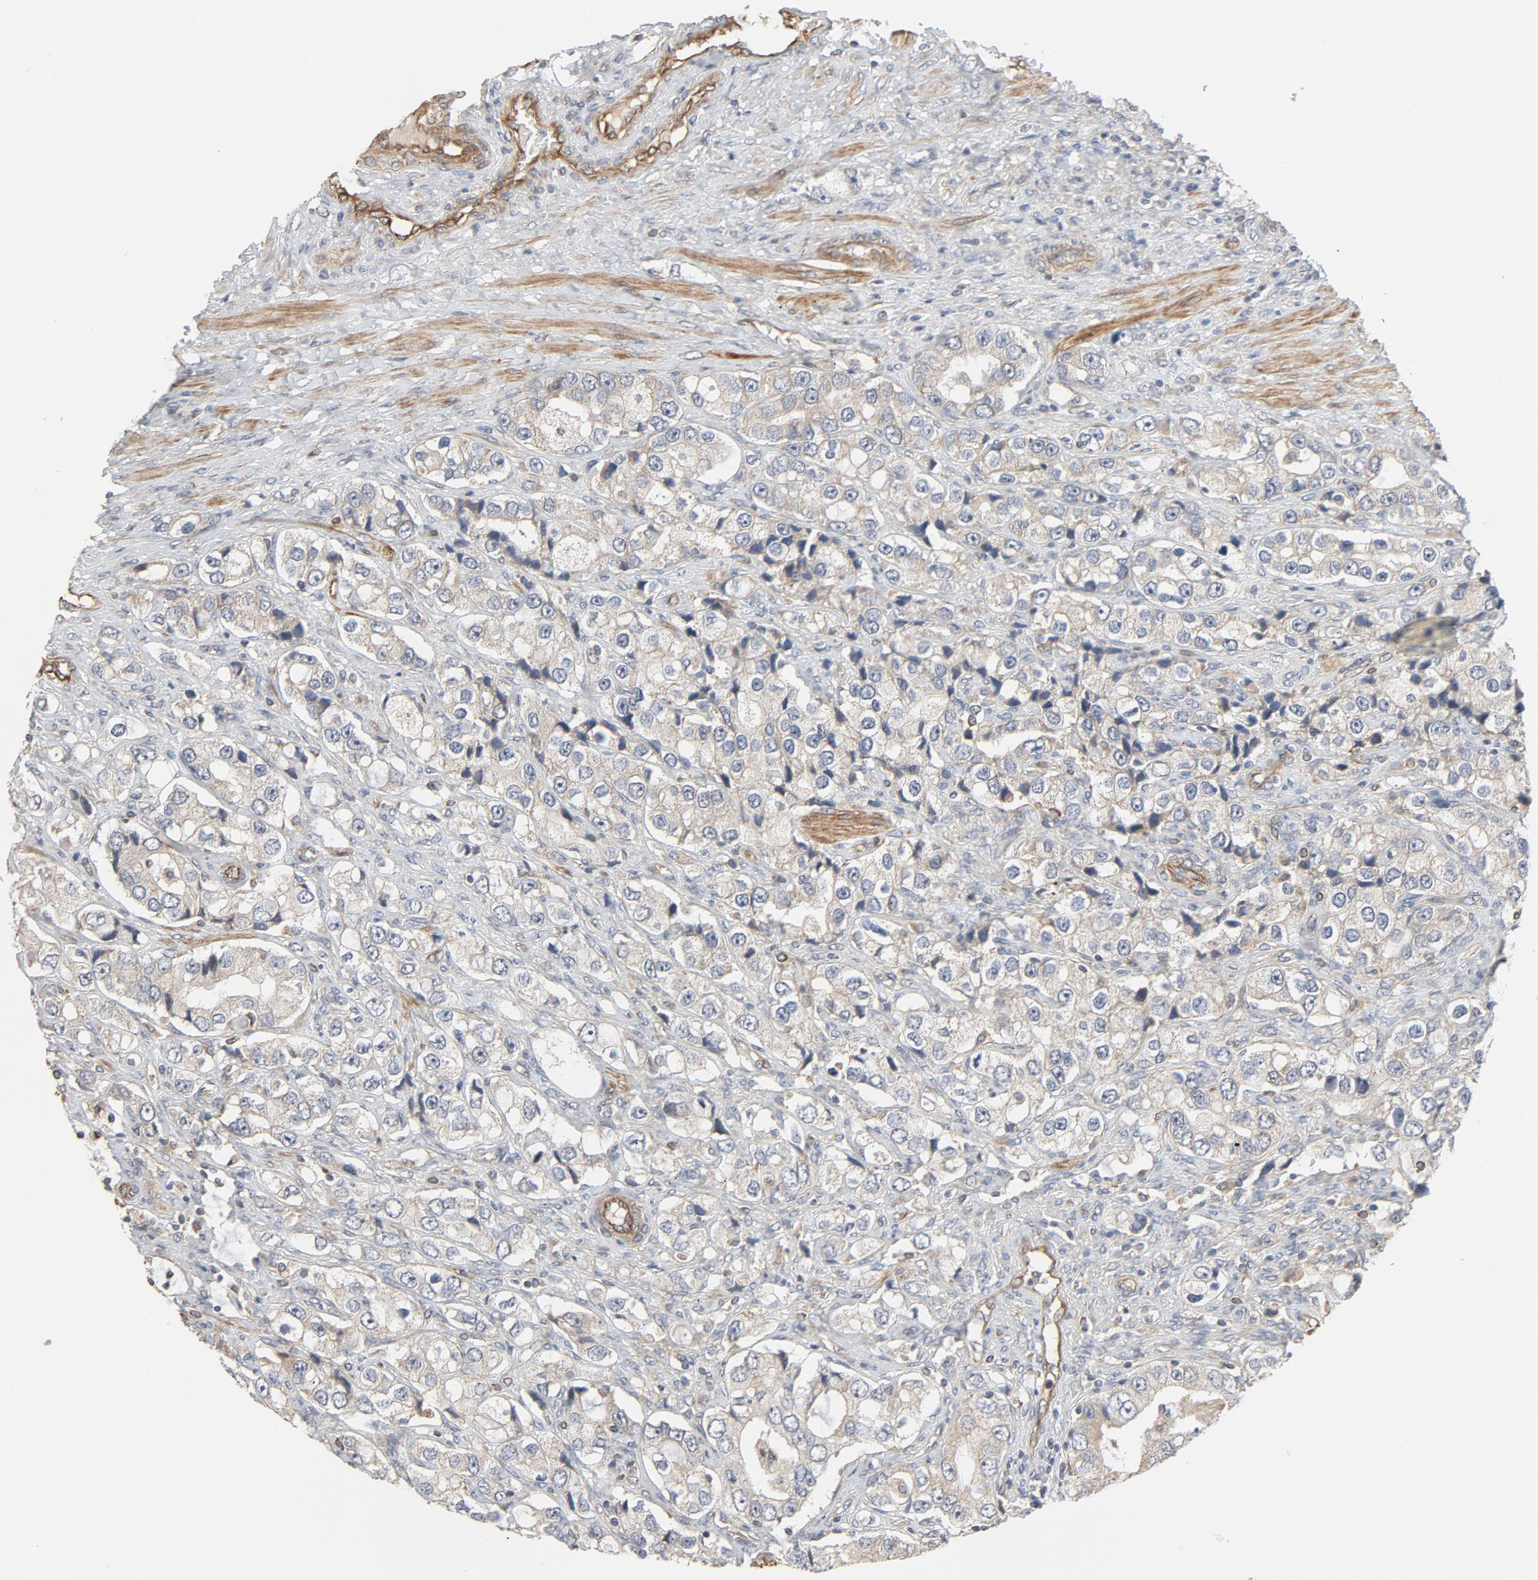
{"staining": {"intensity": "weak", "quantity": ">75%", "location": "cytoplasmic/membranous"}, "tissue": "prostate cancer", "cell_type": "Tumor cells", "image_type": "cancer", "snomed": [{"axis": "morphology", "description": "Adenocarcinoma, High grade"}, {"axis": "topography", "description": "Prostate"}], "caption": "DAB (3,3'-diaminobenzidine) immunohistochemical staining of prostate cancer (high-grade adenocarcinoma) shows weak cytoplasmic/membranous protein expression in about >75% of tumor cells.", "gene": "TRIOBP", "patient": {"sex": "male", "age": 63}}